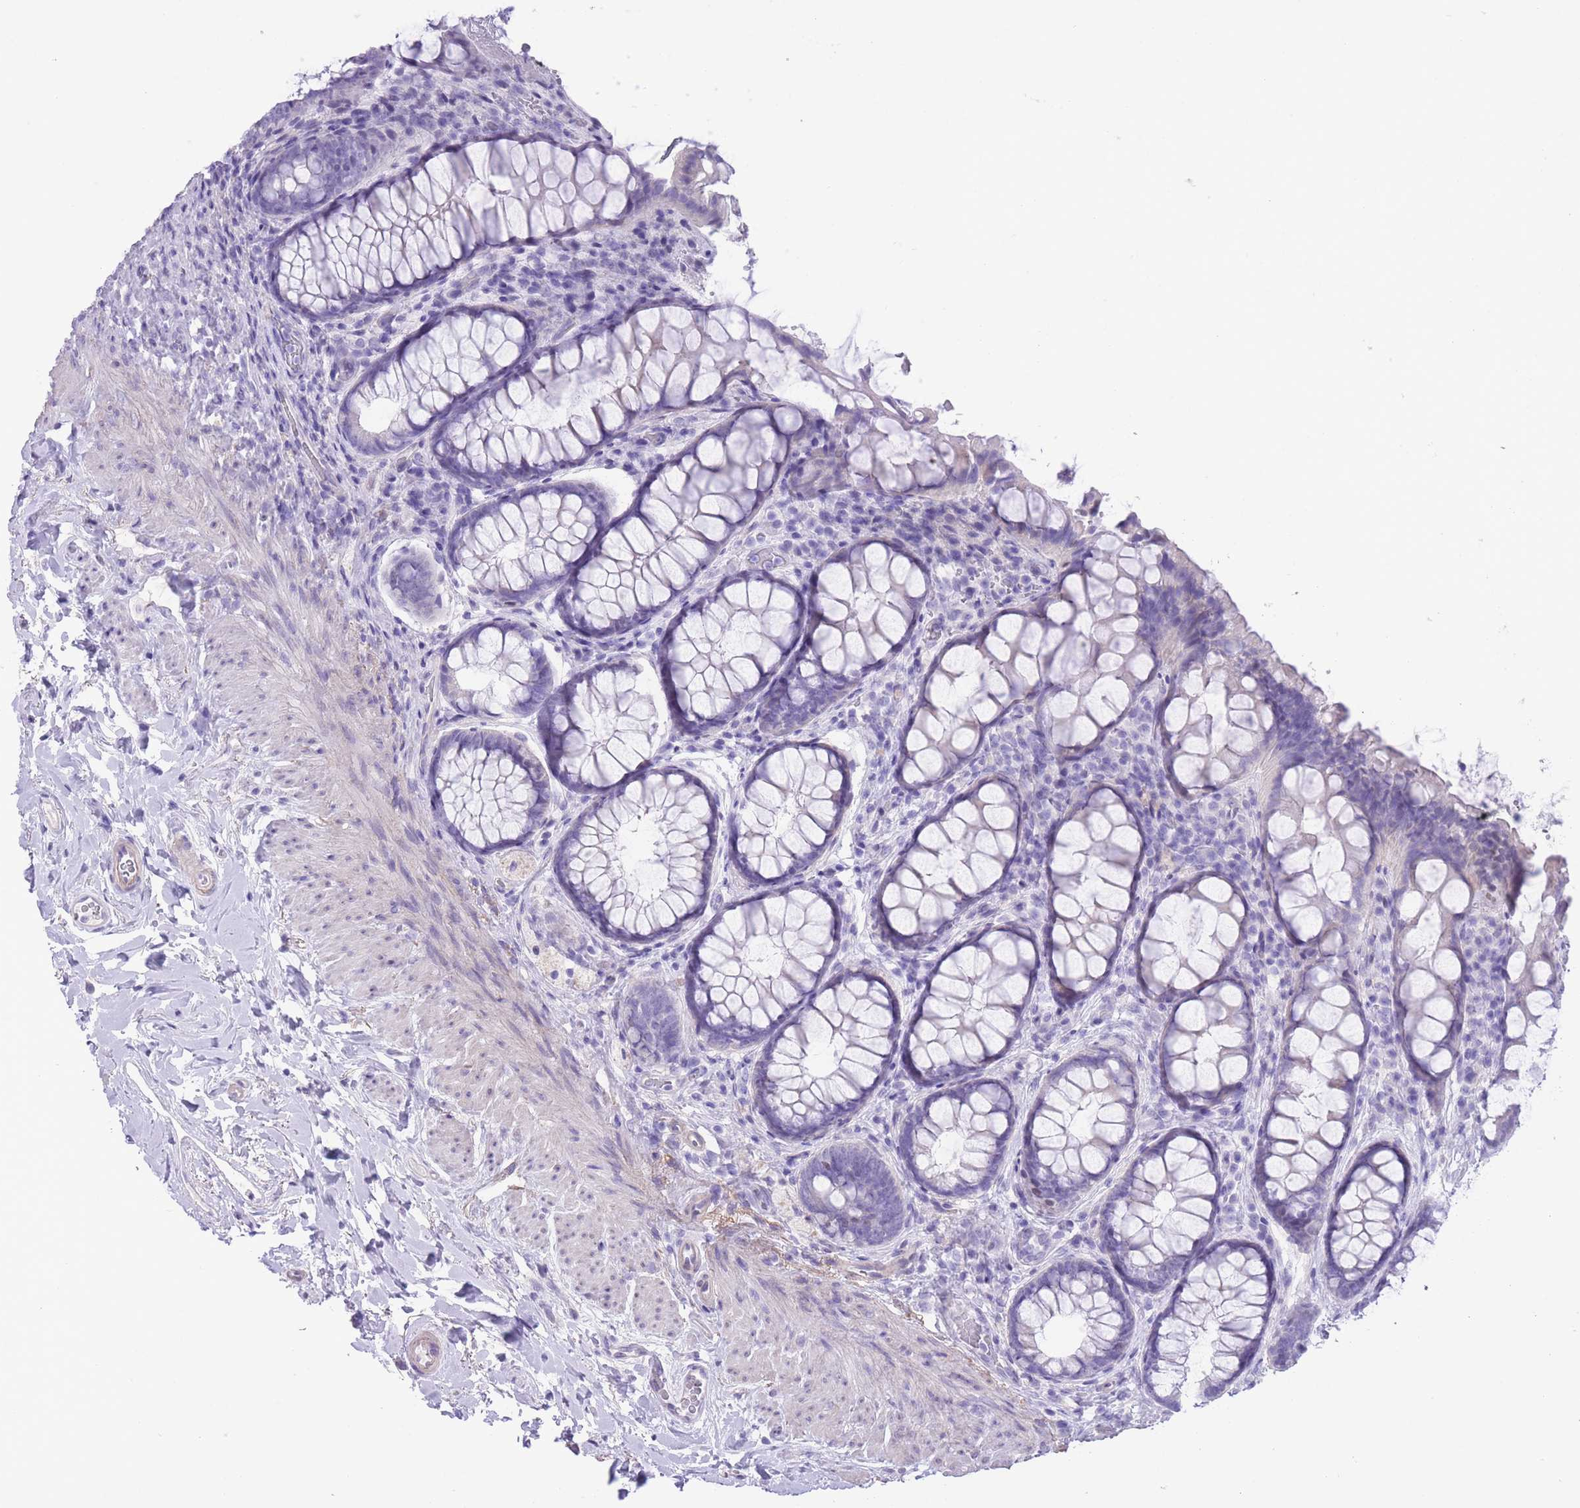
{"staining": {"intensity": "negative", "quantity": "none", "location": "none"}, "tissue": "rectum", "cell_type": "Glandular cells", "image_type": "normal", "snomed": [{"axis": "morphology", "description": "Normal tissue, NOS"}, {"axis": "topography", "description": "Rectum"}, {"axis": "topography", "description": "Peripheral nerve tissue"}], "caption": "High magnification brightfield microscopy of normal rectum stained with DAB (brown) and counterstained with hematoxylin (blue): glandular cells show no significant expression. Nuclei are stained in blue.", "gene": "RAI2", "patient": {"sex": "female", "age": 69}}